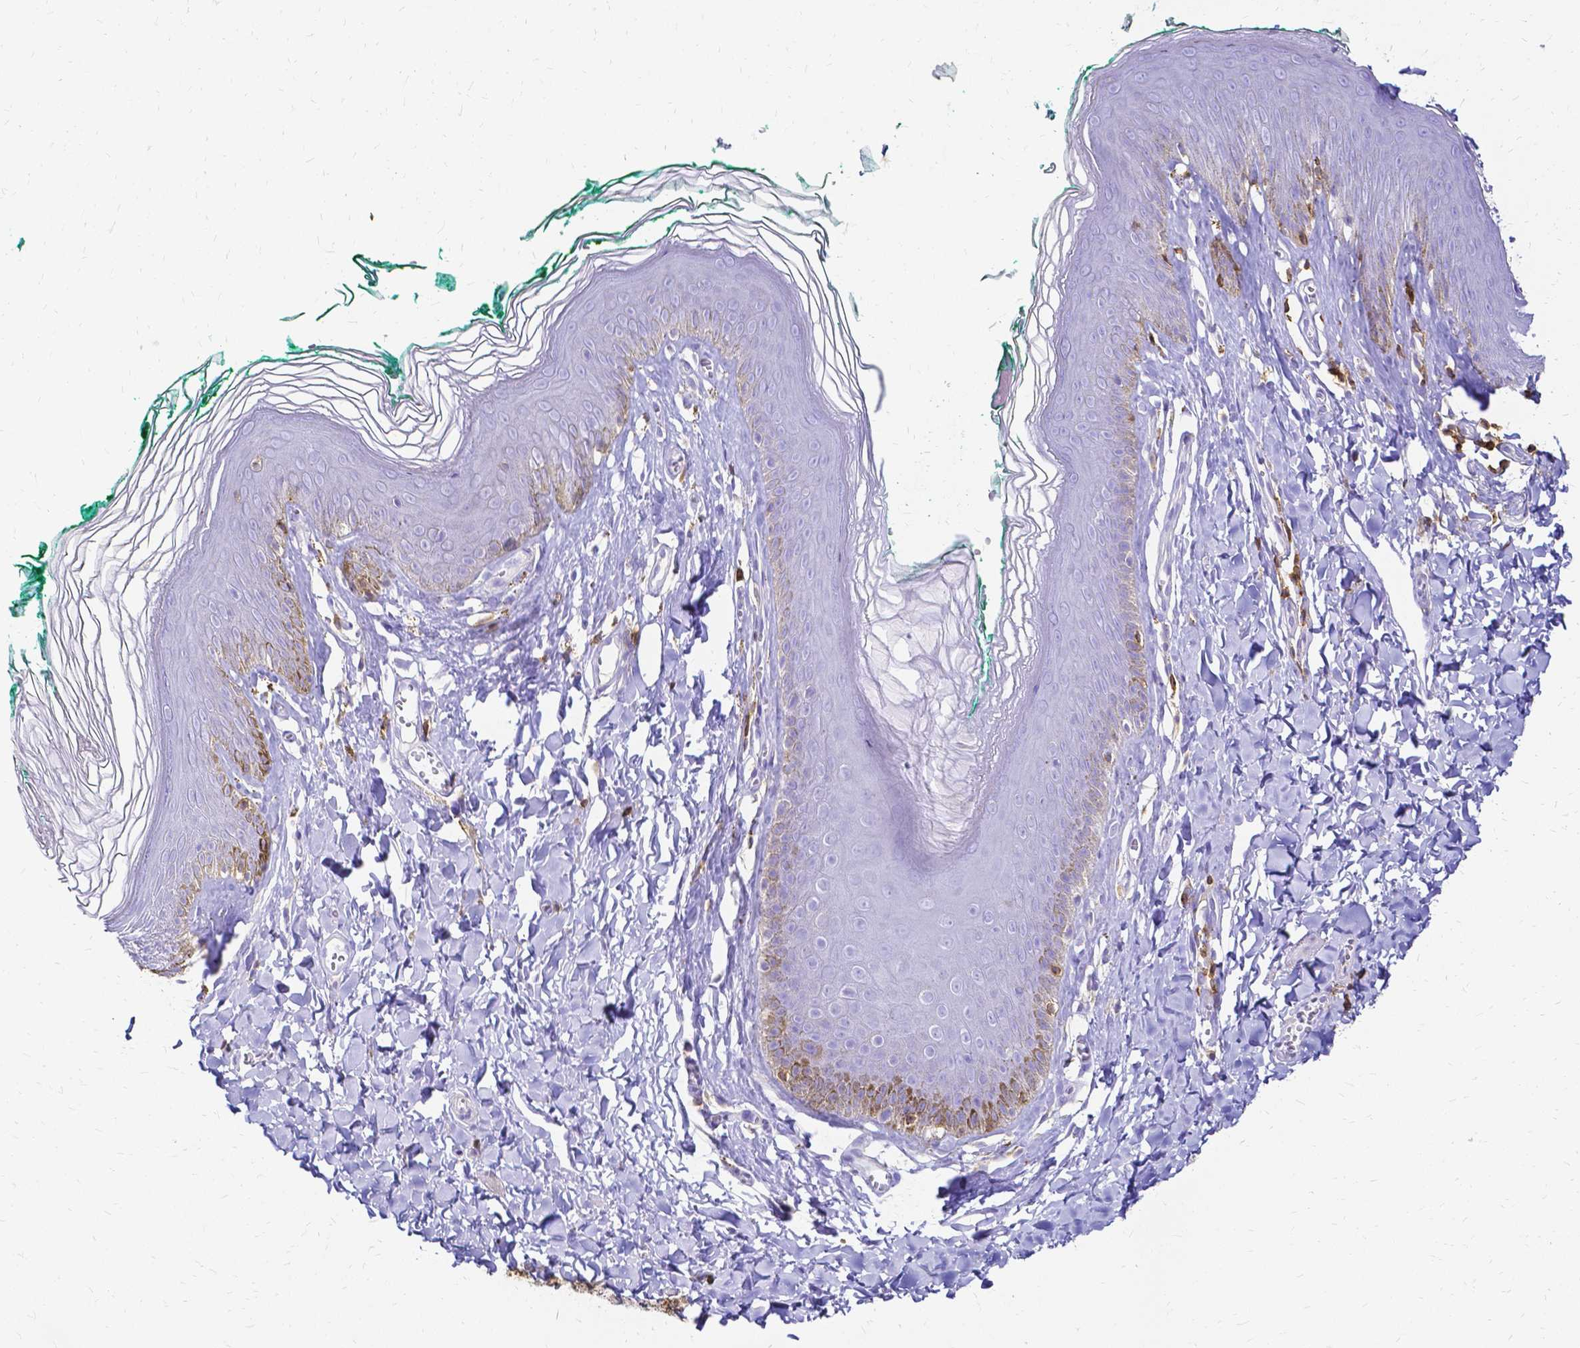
{"staining": {"intensity": "negative", "quantity": "none", "location": "none"}, "tissue": "skin", "cell_type": "Epidermal cells", "image_type": "normal", "snomed": [{"axis": "morphology", "description": "Normal tissue, NOS"}, {"axis": "topography", "description": "Vulva"}, {"axis": "topography", "description": "Peripheral nerve tissue"}], "caption": "Unremarkable skin was stained to show a protein in brown. There is no significant positivity in epidermal cells.", "gene": "HSPA12A", "patient": {"sex": "female", "age": 66}}